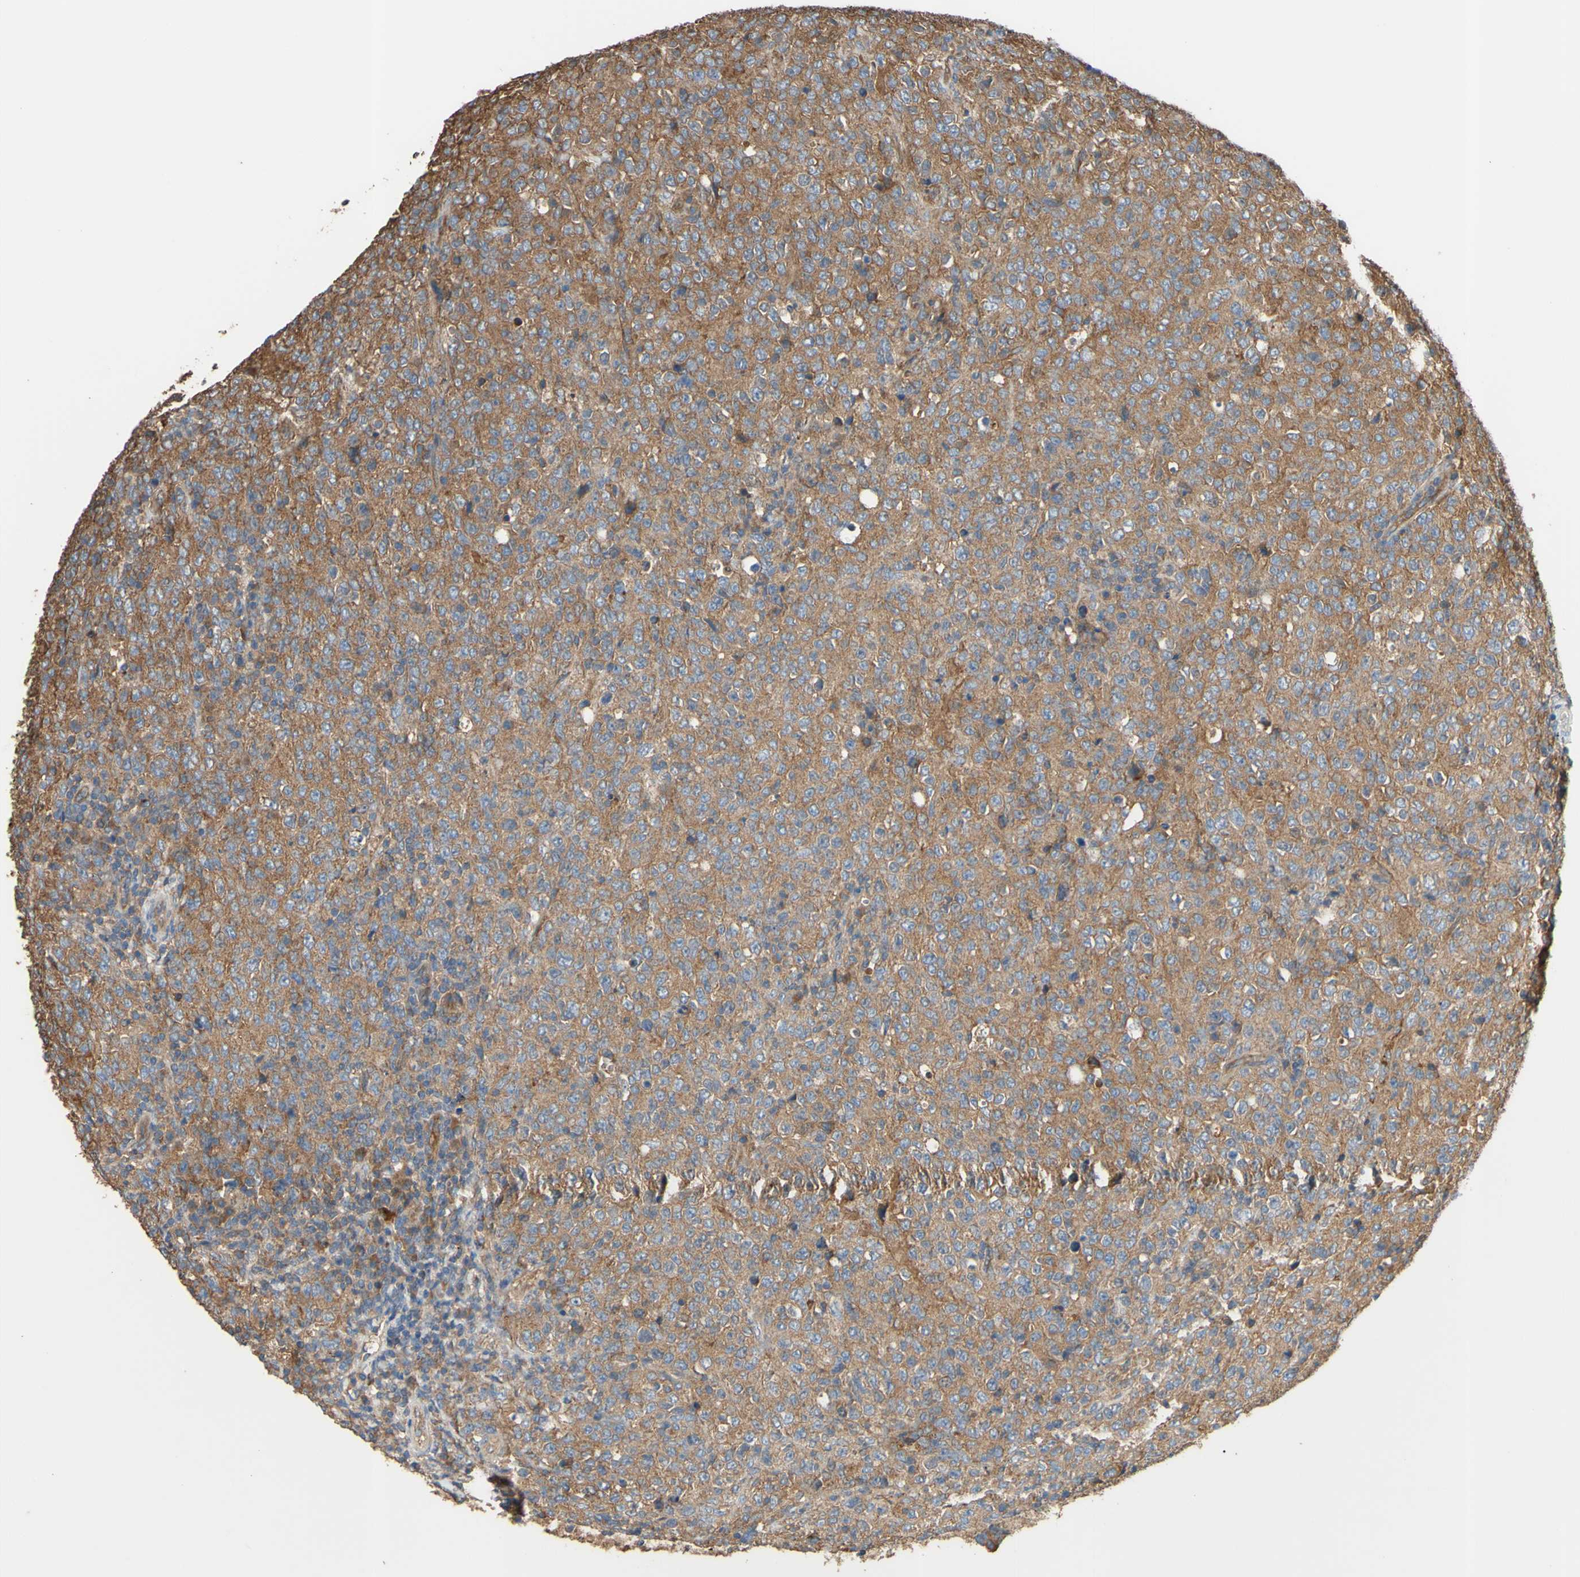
{"staining": {"intensity": "moderate", "quantity": ">75%", "location": "cytoplasmic/membranous"}, "tissue": "lymphoma", "cell_type": "Tumor cells", "image_type": "cancer", "snomed": [{"axis": "morphology", "description": "Malignant lymphoma, non-Hodgkin's type, High grade"}, {"axis": "topography", "description": "Tonsil"}], "caption": "Malignant lymphoma, non-Hodgkin's type (high-grade) tissue demonstrates moderate cytoplasmic/membranous positivity in about >75% of tumor cells, visualized by immunohistochemistry. (DAB IHC with brightfield microscopy, high magnification).", "gene": "CTTN", "patient": {"sex": "female", "age": 36}}